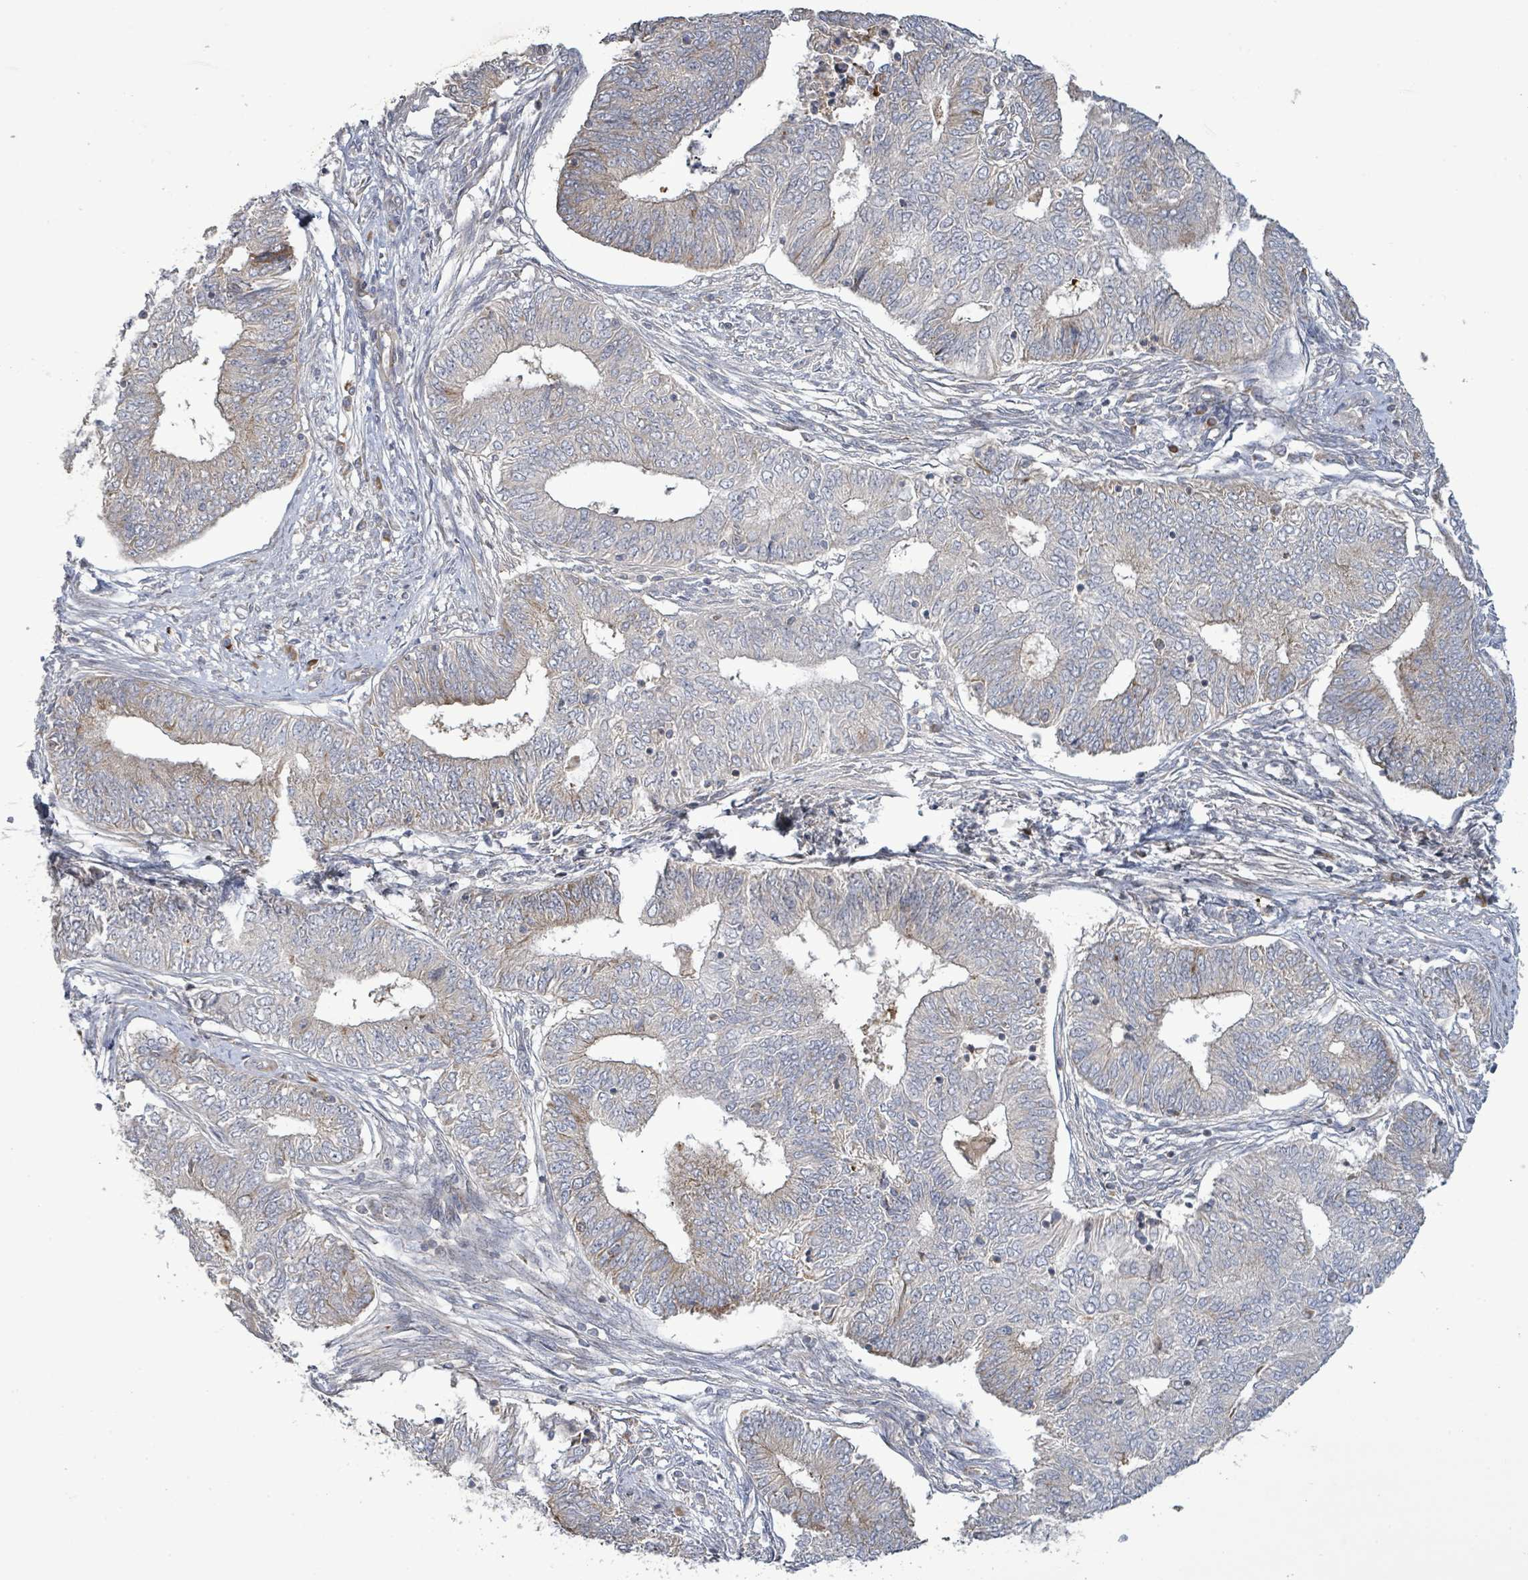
{"staining": {"intensity": "moderate", "quantity": "<25%", "location": "cytoplasmic/membranous"}, "tissue": "endometrial cancer", "cell_type": "Tumor cells", "image_type": "cancer", "snomed": [{"axis": "morphology", "description": "Adenocarcinoma, NOS"}, {"axis": "topography", "description": "Endometrium"}], "caption": "Tumor cells reveal low levels of moderate cytoplasmic/membranous staining in about <25% of cells in human endometrial cancer (adenocarcinoma).", "gene": "LILRA4", "patient": {"sex": "female", "age": 62}}